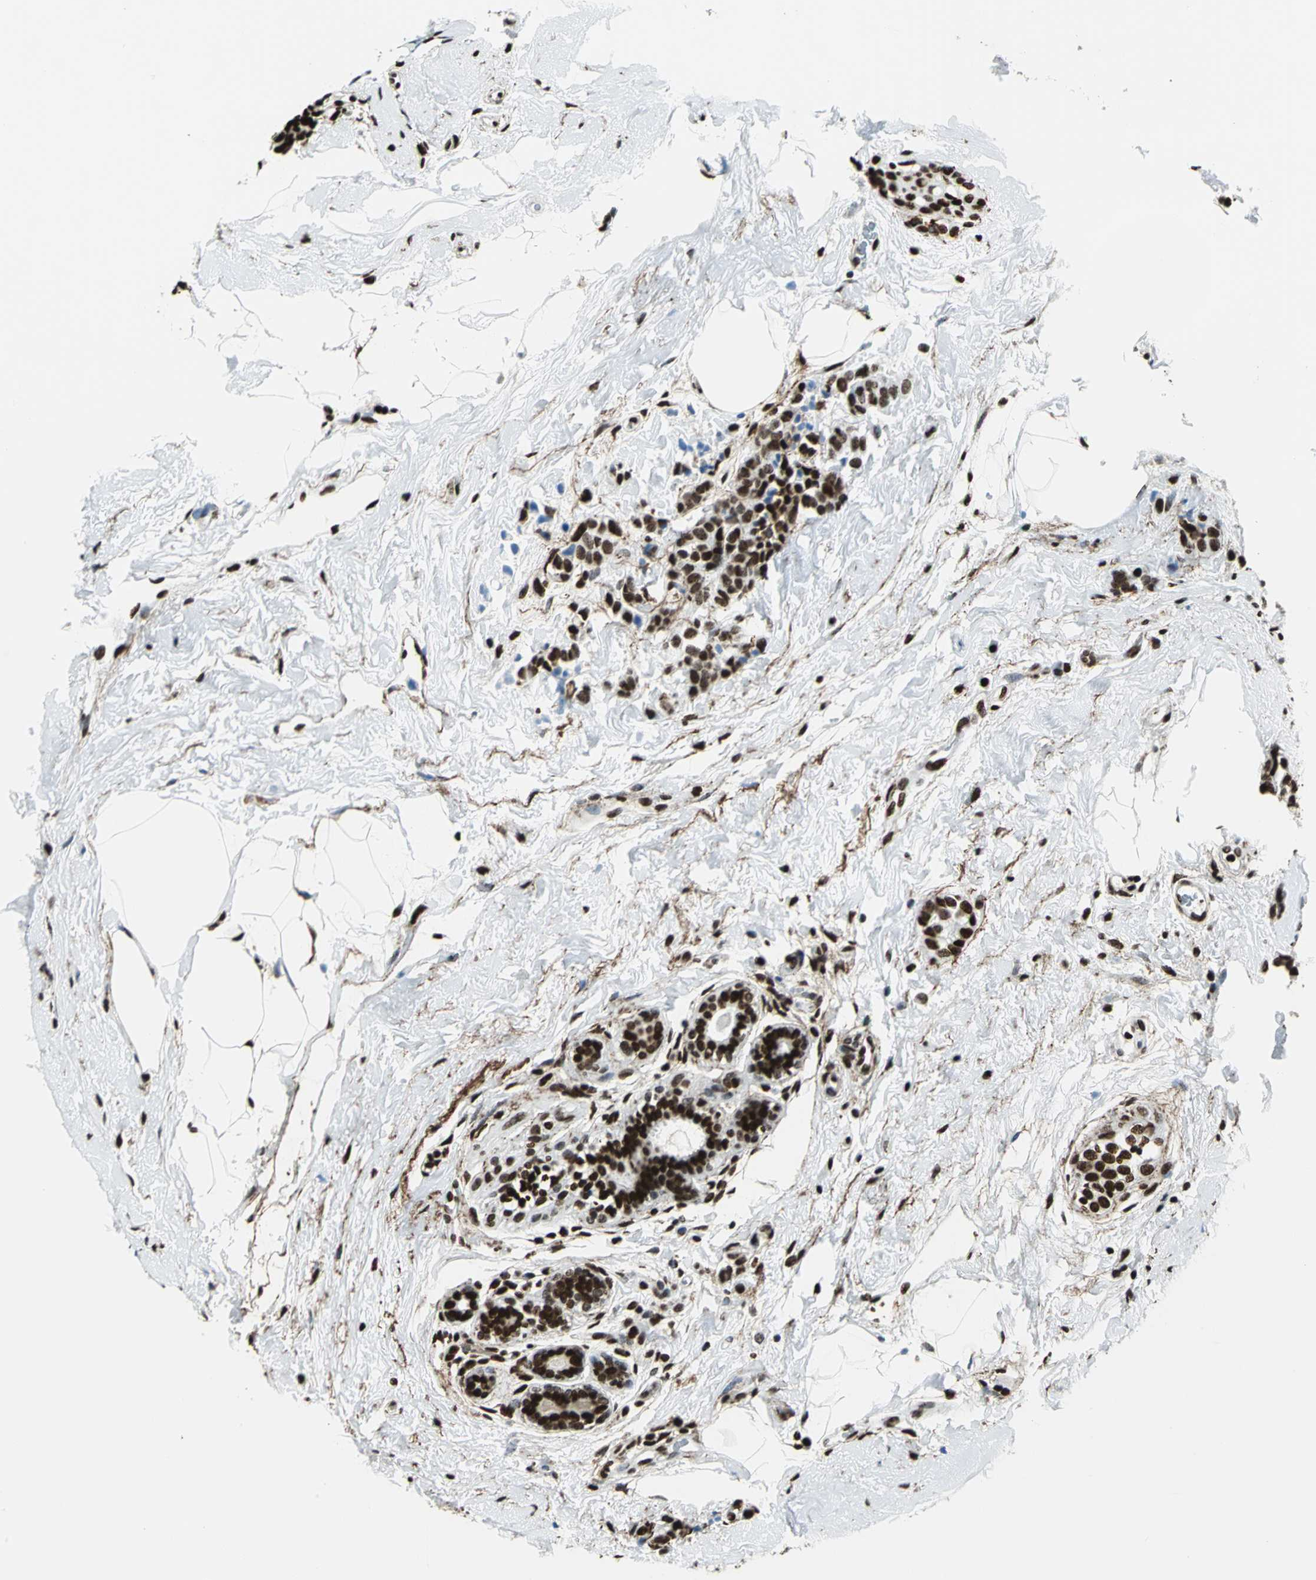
{"staining": {"intensity": "strong", "quantity": ">75%", "location": "nuclear"}, "tissue": "breast cancer", "cell_type": "Tumor cells", "image_type": "cancer", "snomed": [{"axis": "morphology", "description": "Lobular carcinoma, in situ"}, {"axis": "morphology", "description": "Lobular carcinoma"}, {"axis": "topography", "description": "Breast"}], "caption": "Breast cancer tissue reveals strong nuclear positivity in about >75% of tumor cells, visualized by immunohistochemistry. The staining was performed using DAB to visualize the protein expression in brown, while the nuclei were stained in blue with hematoxylin (Magnification: 20x).", "gene": "APEX1", "patient": {"sex": "female", "age": 41}}